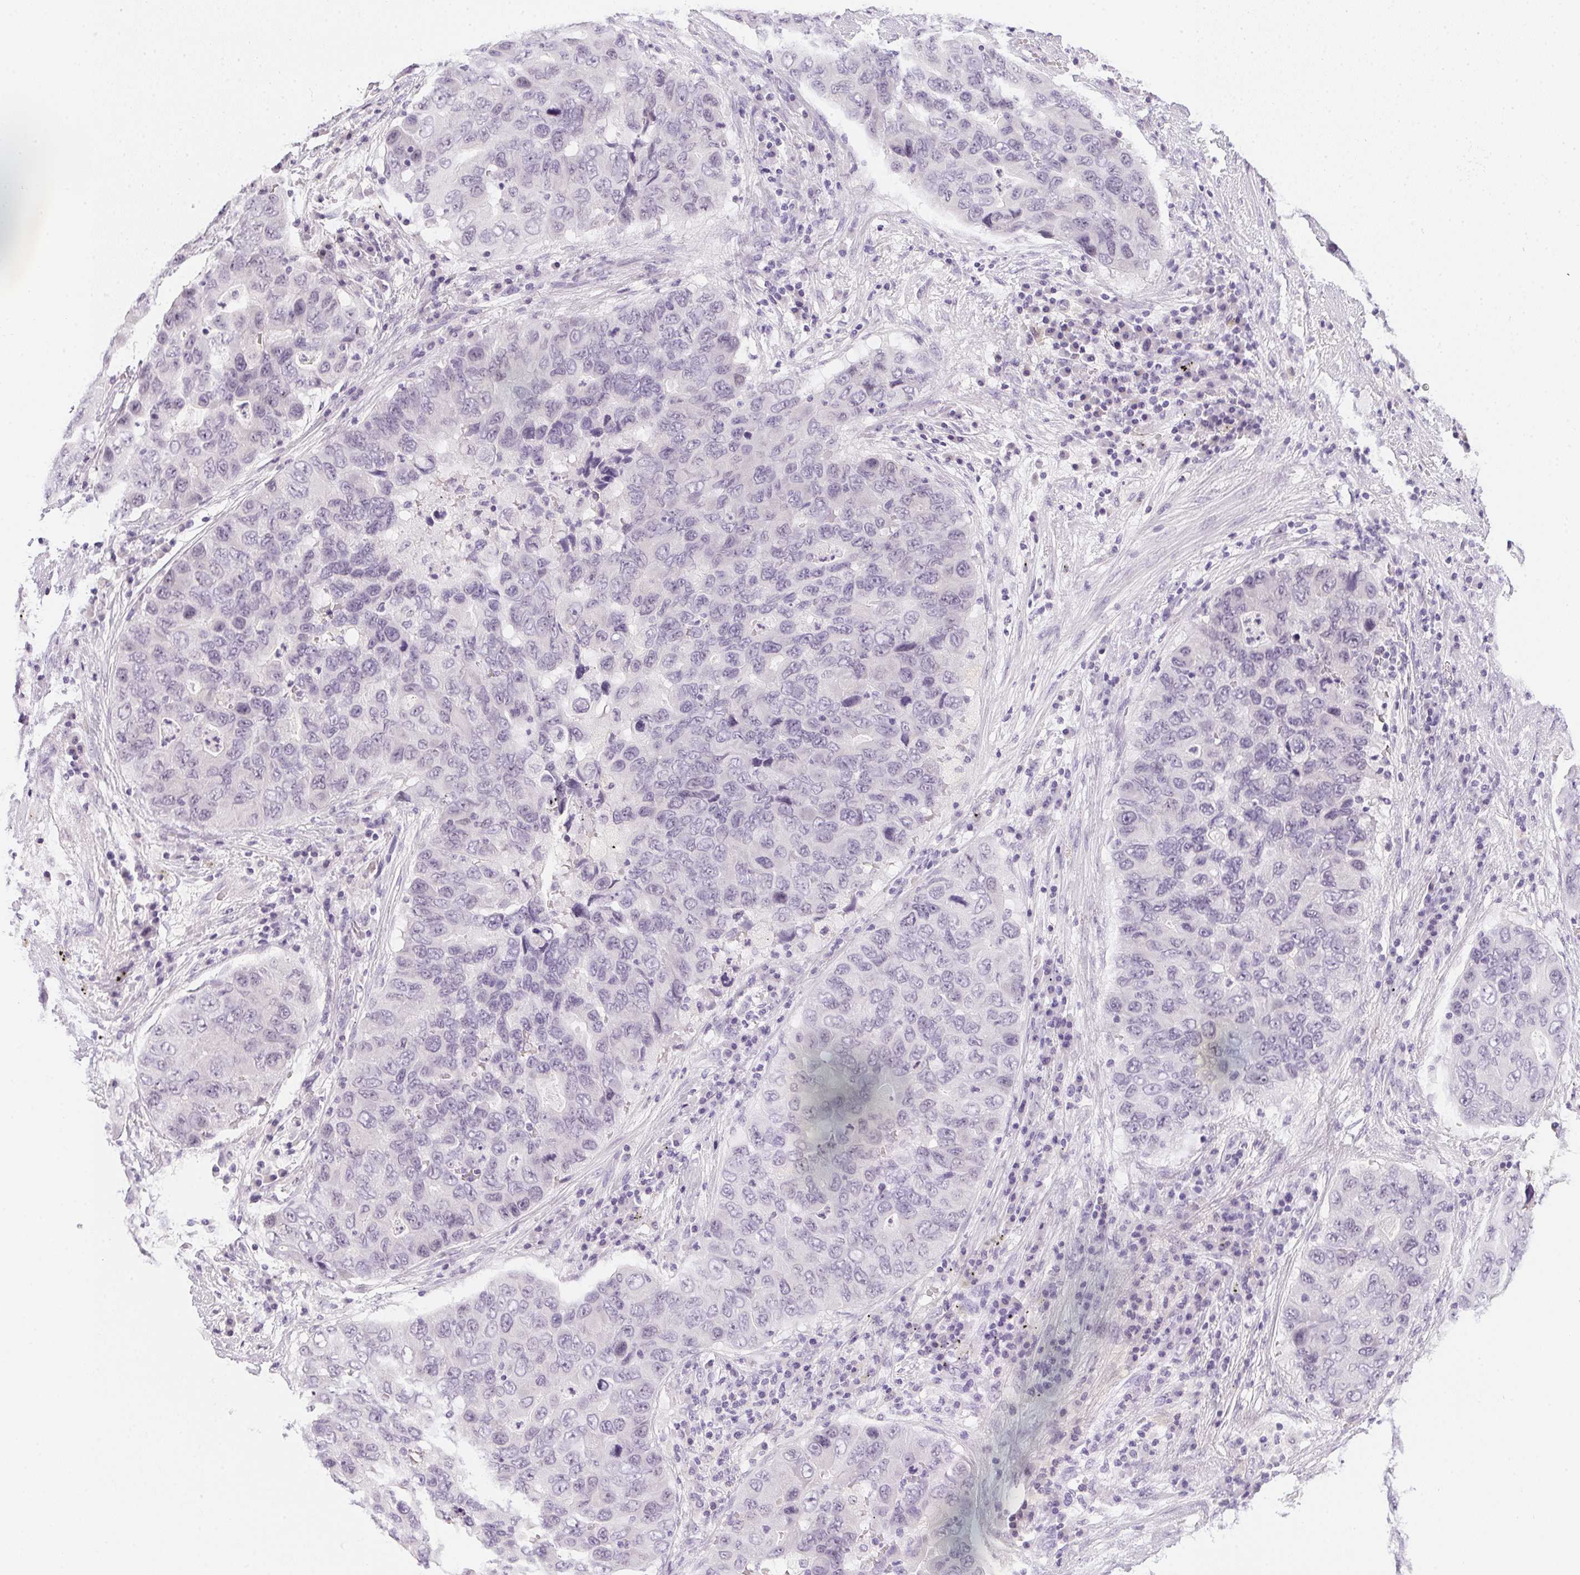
{"staining": {"intensity": "negative", "quantity": "none", "location": "none"}, "tissue": "lung cancer", "cell_type": "Tumor cells", "image_type": "cancer", "snomed": [{"axis": "morphology", "description": "Adenocarcinoma, NOS"}, {"axis": "morphology", "description": "Adenocarcinoma, metastatic, NOS"}, {"axis": "topography", "description": "Lymph node"}, {"axis": "topography", "description": "Lung"}], "caption": "The immunohistochemistry photomicrograph has no significant positivity in tumor cells of lung metastatic adenocarcinoma tissue.", "gene": "PPY", "patient": {"sex": "female", "age": 54}}